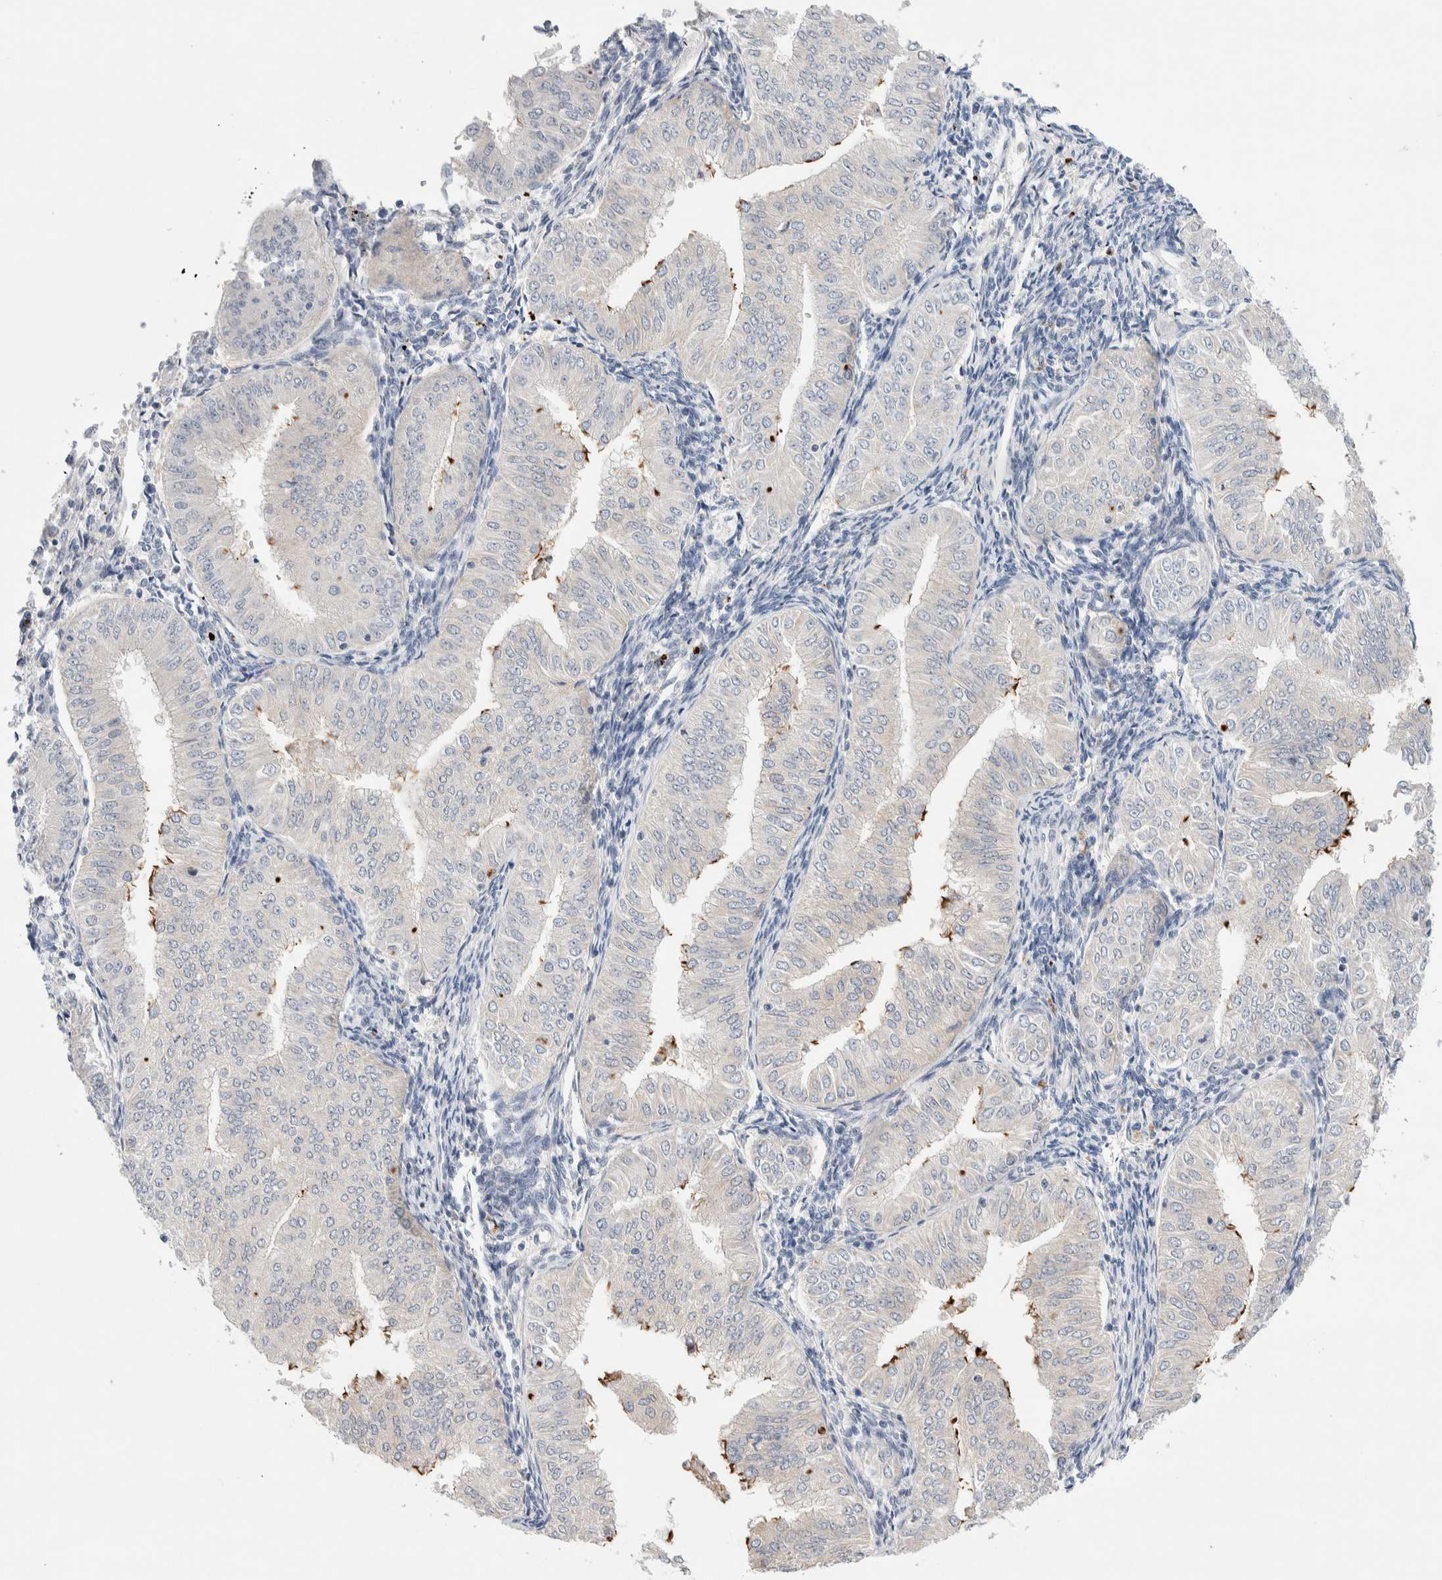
{"staining": {"intensity": "strong", "quantity": "<25%", "location": "cytoplasmic/membranous"}, "tissue": "endometrial cancer", "cell_type": "Tumor cells", "image_type": "cancer", "snomed": [{"axis": "morphology", "description": "Normal tissue, NOS"}, {"axis": "morphology", "description": "Adenocarcinoma, NOS"}, {"axis": "topography", "description": "Endometrium"}], "caption": "About <25% of tumor cells in human endometrial adenocarcinoma reveal strong cytoplasmic/membranous protein positivity as visualized by brown immunohistochemical staining.", "gene": "DNAJB6", "patient": {"sex": "female", "age": 53}}